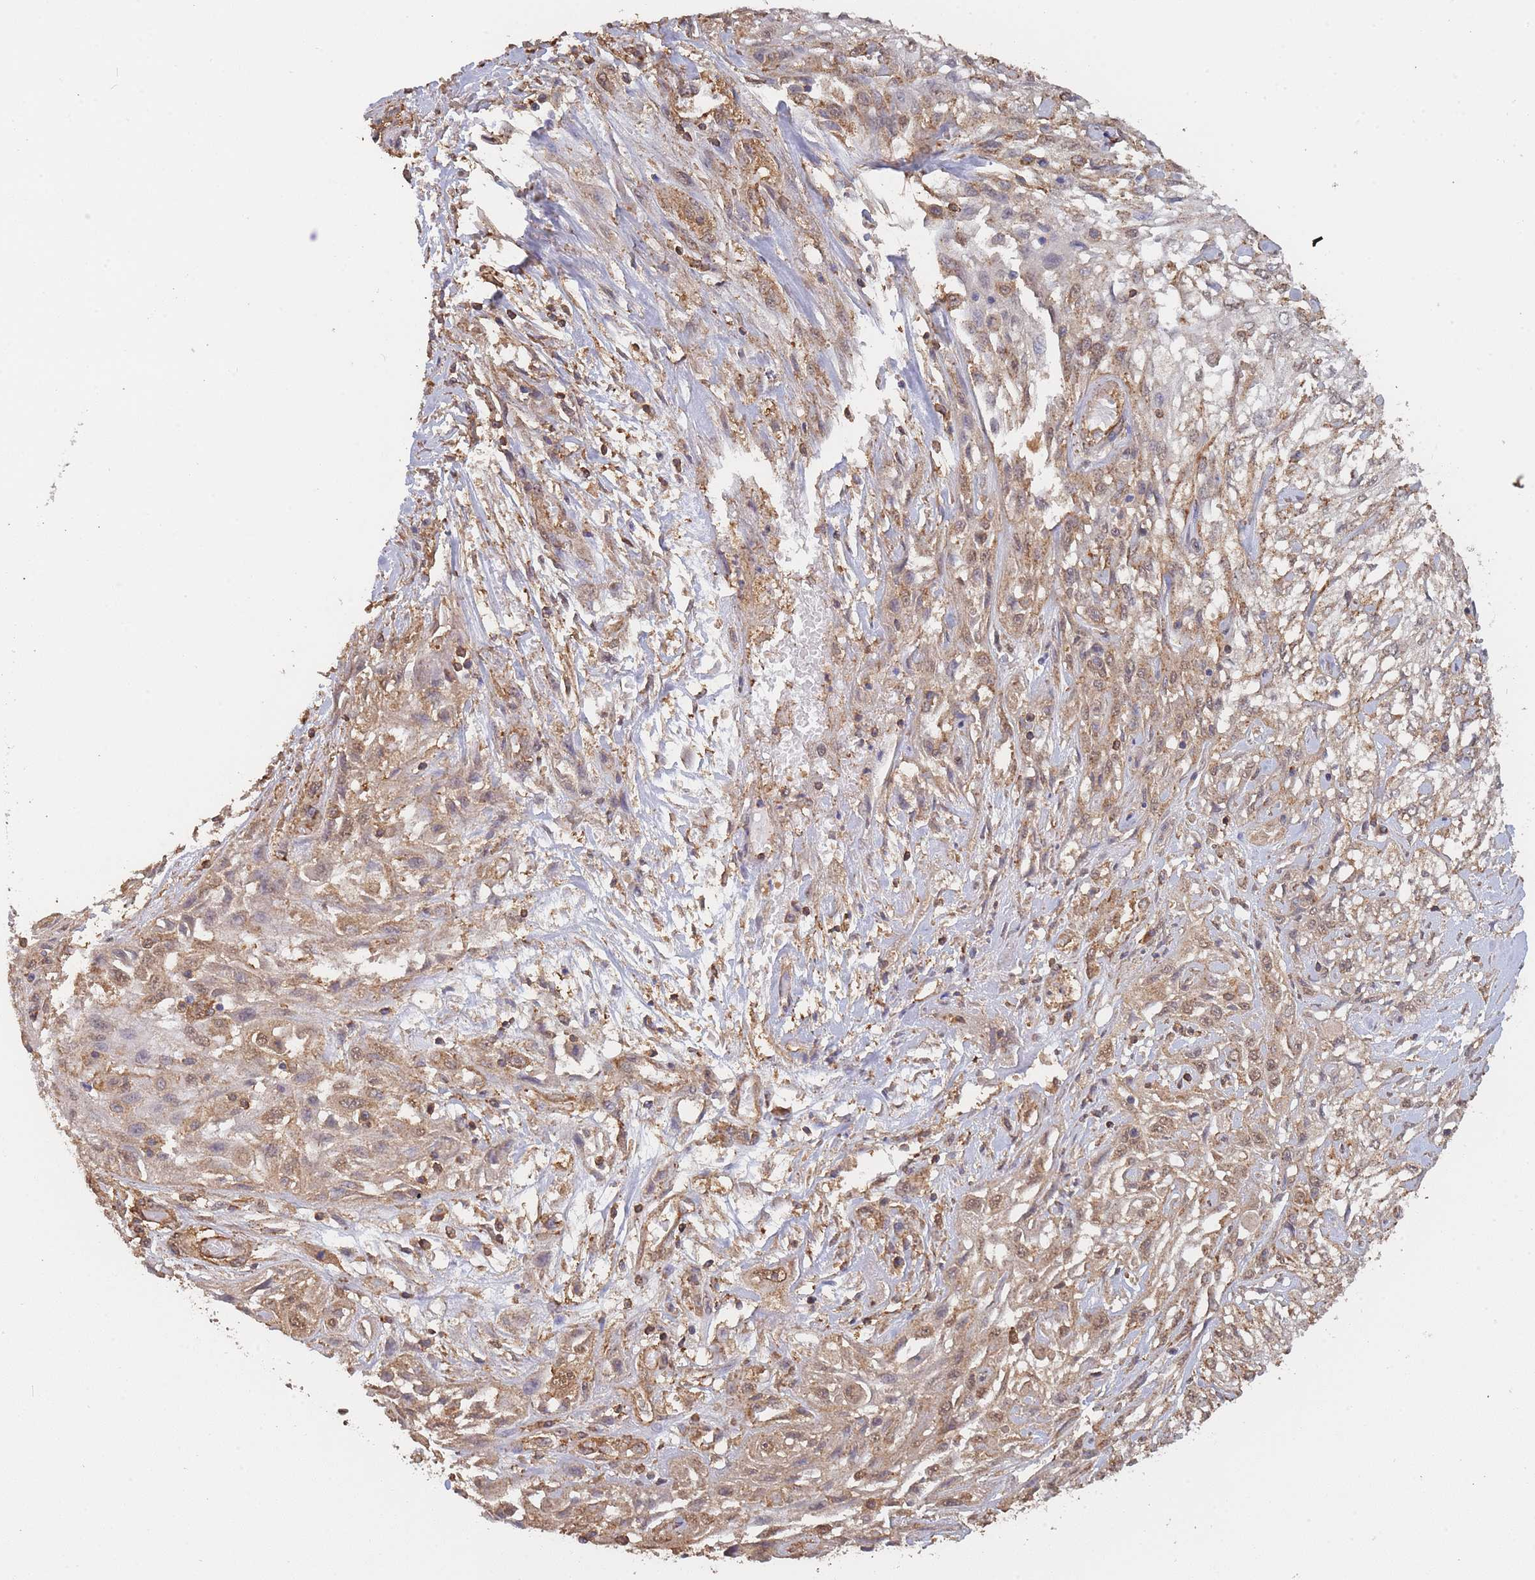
{"staining": {"intensity": "moderate", "quantity": ">75%", "location": "cytoplasmic/membranous"}, "tissue": "skin cancer", "cell_type": "Tumor cells", "image_type": "cancer", "snomed": [{"axis": "morphology", "description": "Squamous cell carcinoma, NOS"}, {"axis": "morphology", "description": "Squamous cell carcinoma, metastatic, NOS"}, {"axis": "topography", "description": "Skin"}, {"axis": "topography", "description": "Lymph node"}], "caption": "Skin cancer was stained to show a protein in brown. There is medium levels of moderate cytoplasmic/membranous expression in about >75% of tumor cells. Ihc stains the protein in brown and the nuclei are stained blue.", "gene": "METRN", "patient": {"sex": "male", "age": 75}}